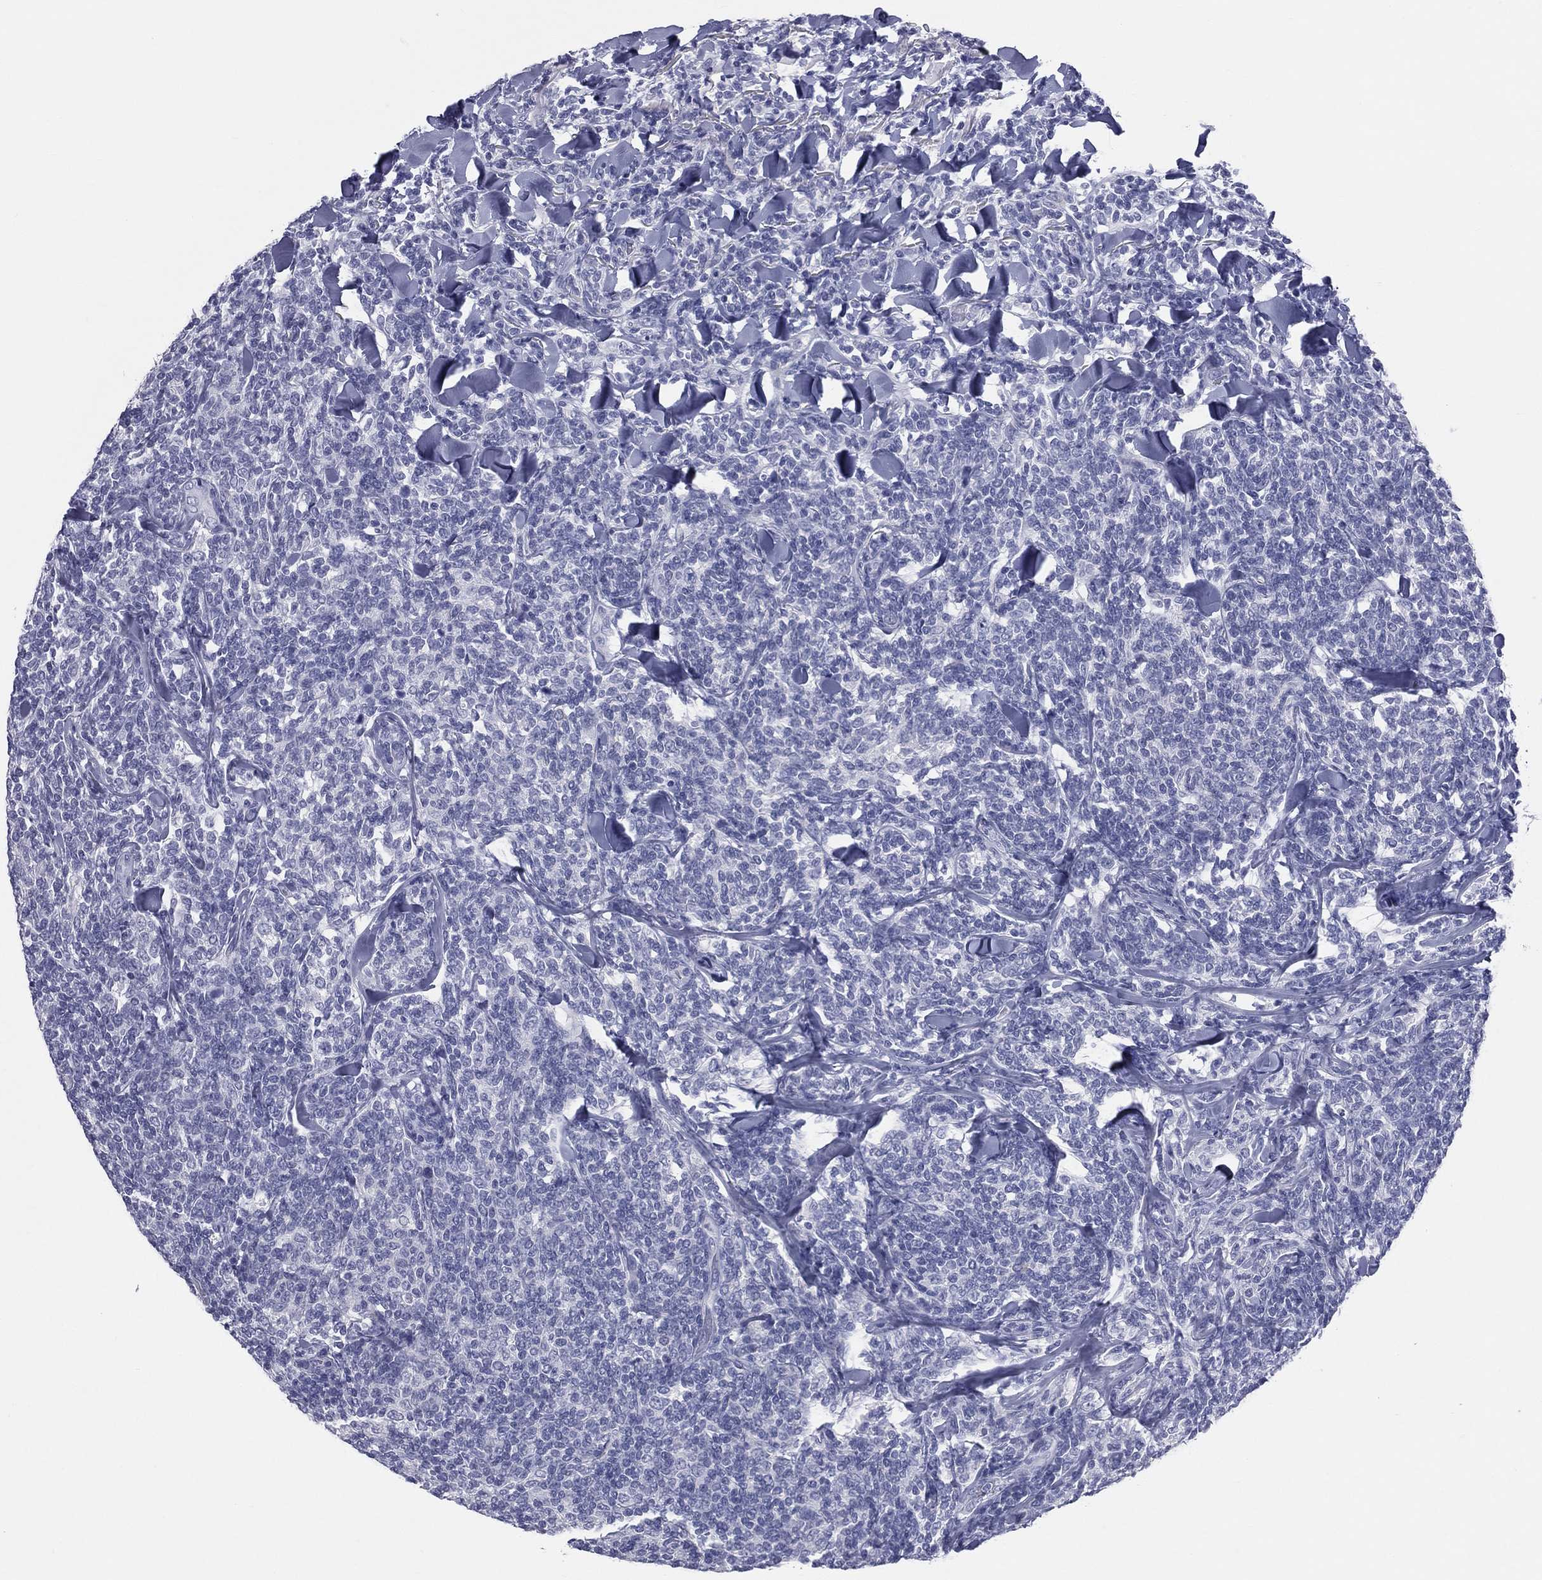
{"staining": {"intensity": "negative", "quantity": "none", "location": "none"}, "tissue": "lymphoma", "cell_type": "Tumor cells", "image_type": "cancer", "snomed": [{"axis": "morphology", "description": "Malignant lymphoma, non-Hodgkin's type, Low grade"}, {"axis": "topography", "description": "Lymph node"}], "caption": "A high-resolution micrograph shows IHC staining of lymphoma, which displays no significant staining in tumor cells.", "gene": "MLN", "patient": {"sex": "female", "age": 56}}